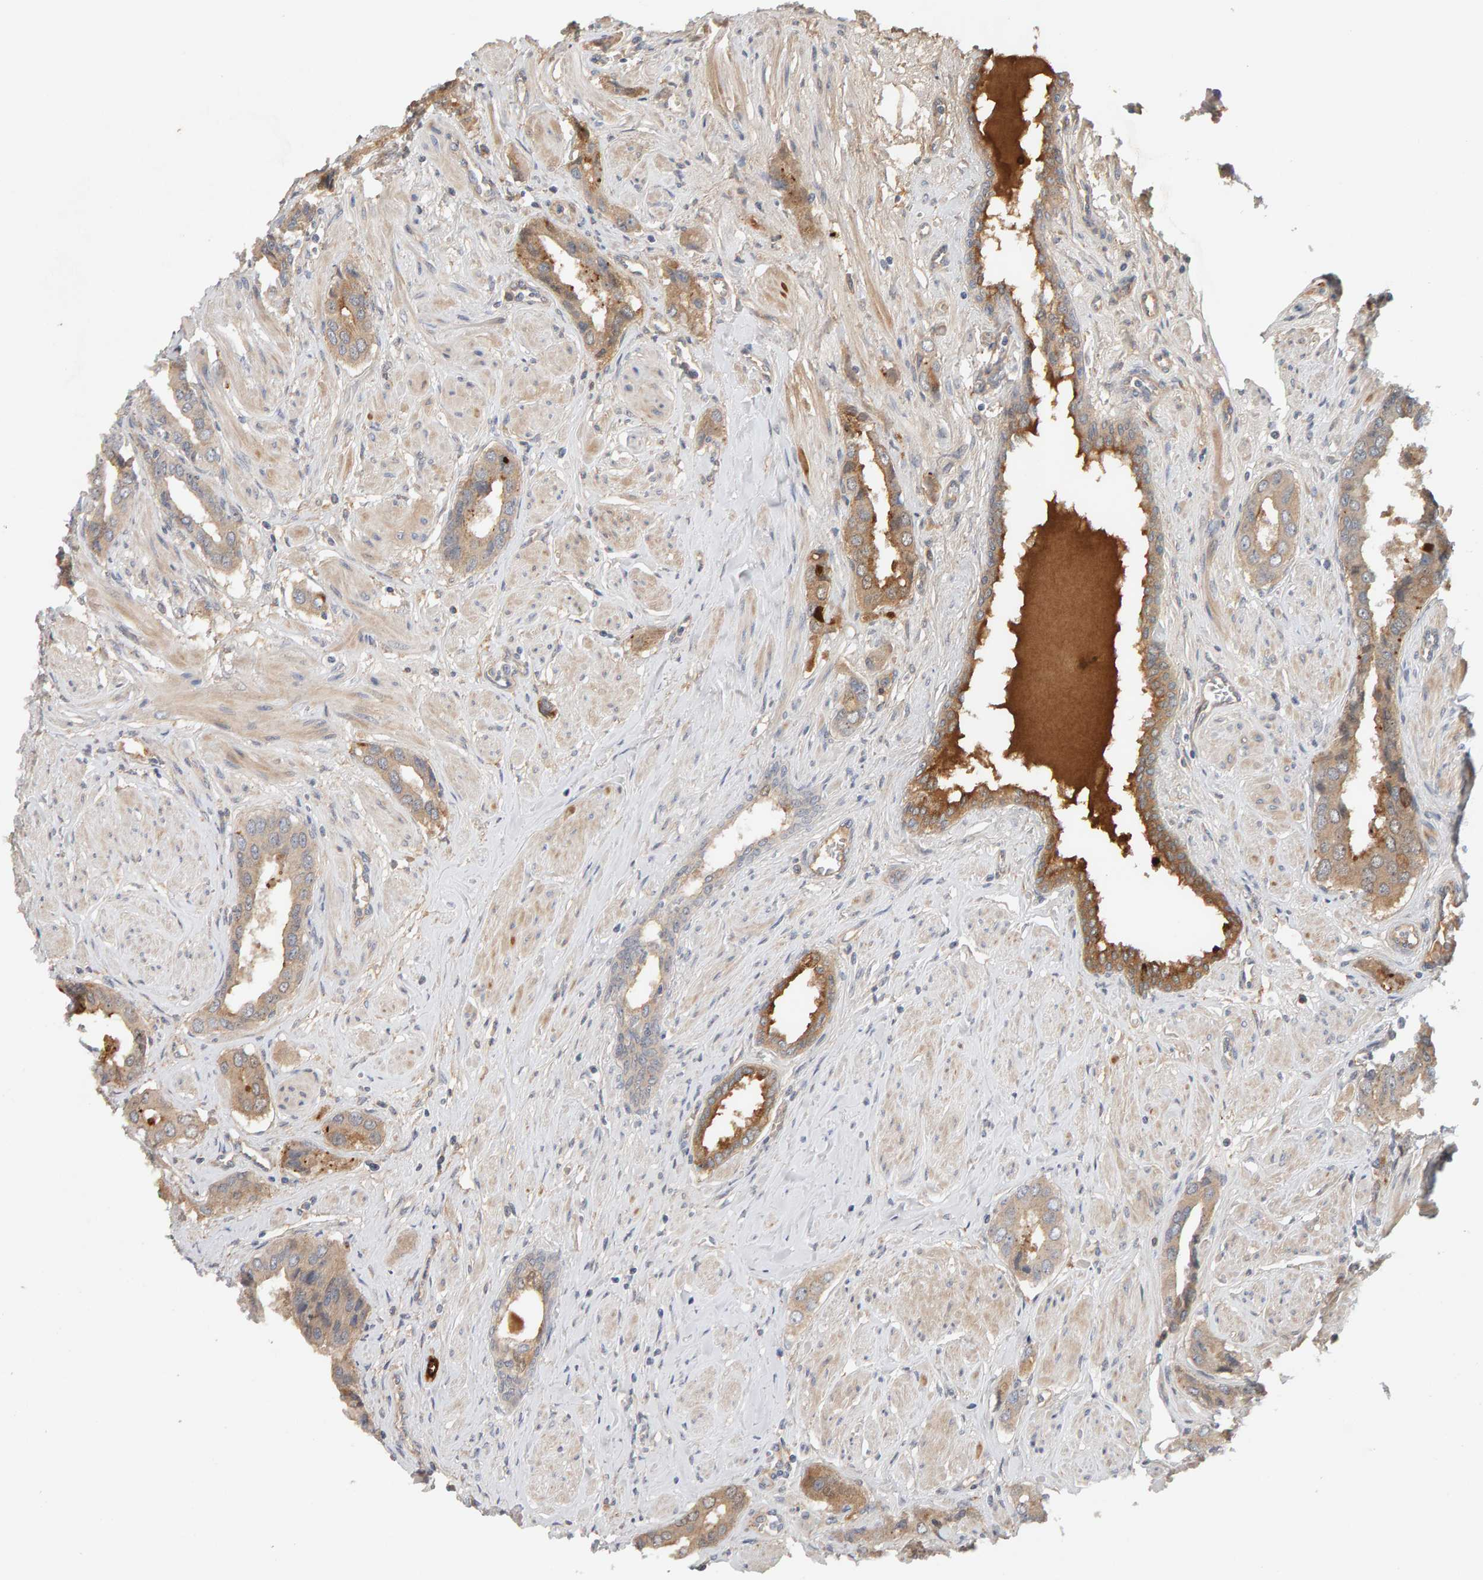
{"staining": {"intensity": "strong", "quantity": "25%-75%", "location": "cytoplasmic/membranous"}, "tissue": "prostate cancer", "cell_type": "Tumor cells", "image_type": "cancer", "snomed": [{"axis": "morphology", "description": "Adenocarcinoma, High grade"}, {"axis": "topography", "description": "Prostate"}], "caption": "Tumor cells exhibit strong cytoplasmic/membranous staining in approximately 25%-75% of cells in prostate adenocarcinoma (high-grade).", "gene": "PPP1R16A", "patient": {"sex": "male", "age": 52}}